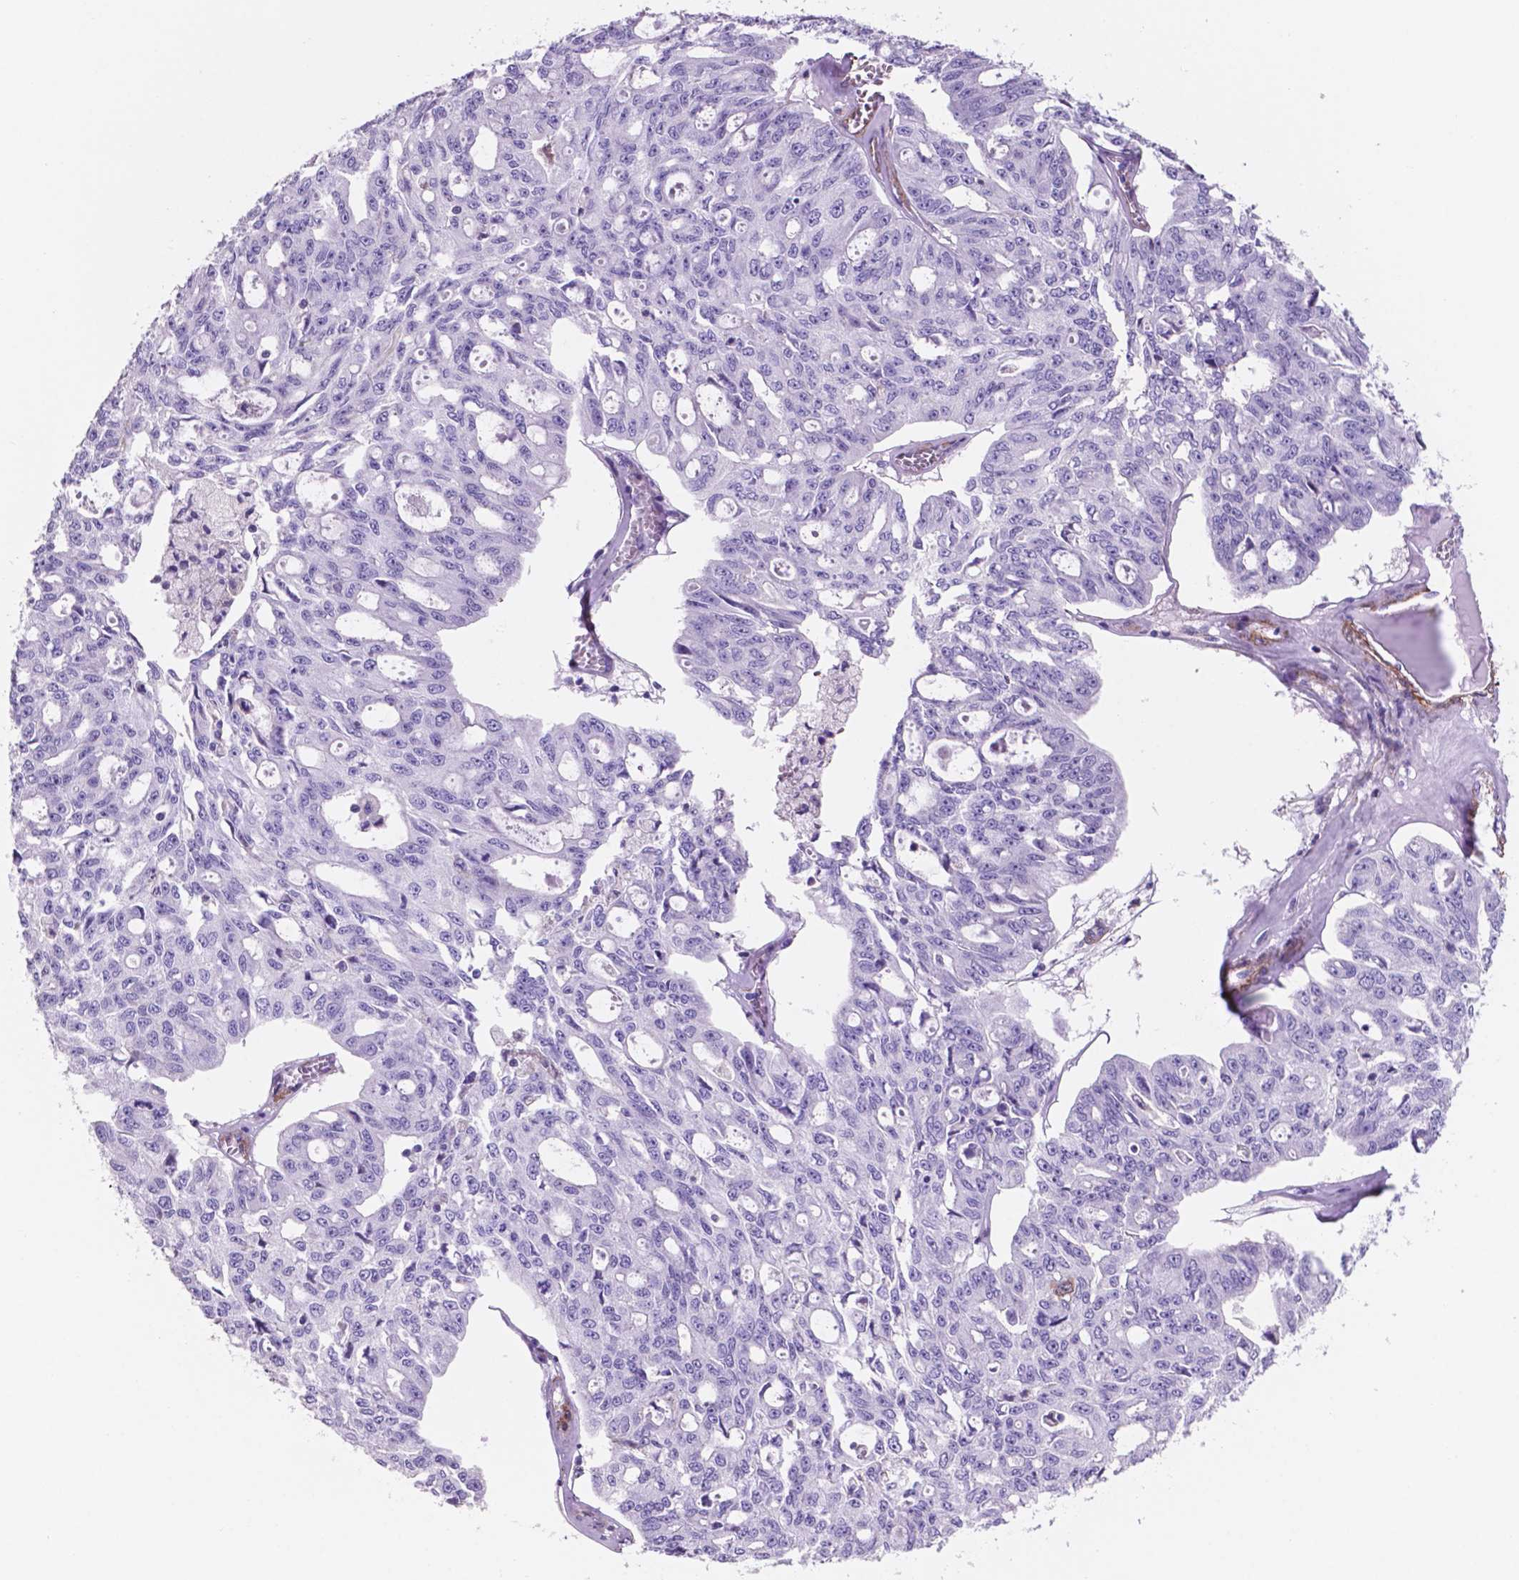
{"staining": {"intensity": "negative", "quantity": "none", "location": "none"}, "tissue": "ovarian cancer", "cell_type": "Tumor cells", "image_type": "cancer", "snomed": [{"axis": "morphology", "description": "Carcinoma, endometroid"}, {"axis": "topography", "description": "Ovary"}], "caption": "Immunohistochemical staining of human endometroid carcinoma (ovarian) displays no significant positivity in tumor cells.", "gene": "TOR2A", "patient": {"sex": "female", "age": 65}}